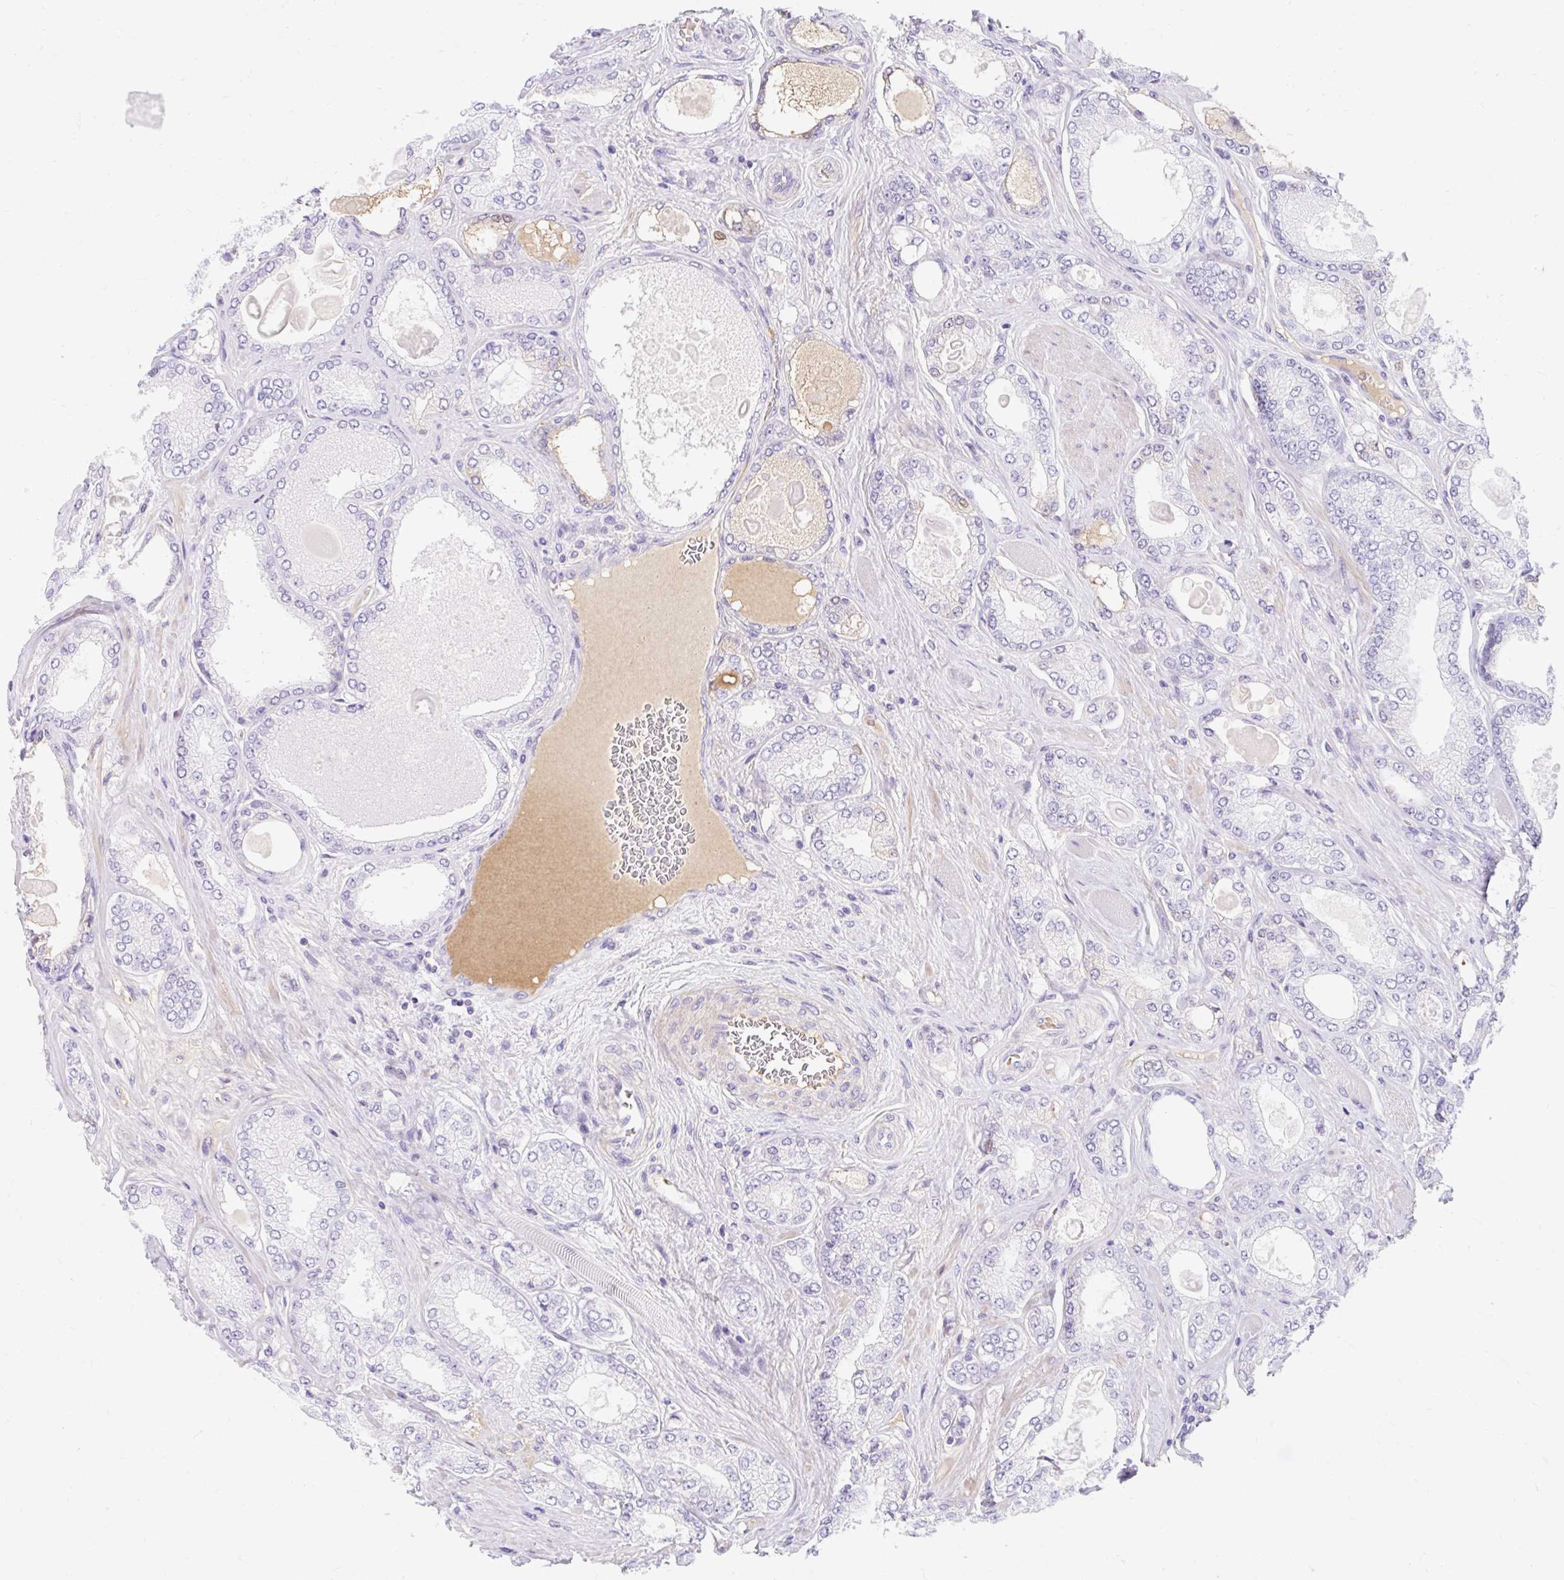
{"staining": {"intensity": "negative", "quantity": "none", "location": "none"}, "tissue": "prostate cancer", "cell_type": "Tumor cells", "image_type": "cancer", "snomed": [{"axis": "morphology", "description": "Adenocarcinoma, High grade"}, {"axis": "topography", "description": "Prostate"}], "caption": "Tumor cells are negative for protein expression in human prostate adenocarcinoma (high-grade).", "gene": "SLC28A1", "patient": {"sex": "male", "age": 68}}